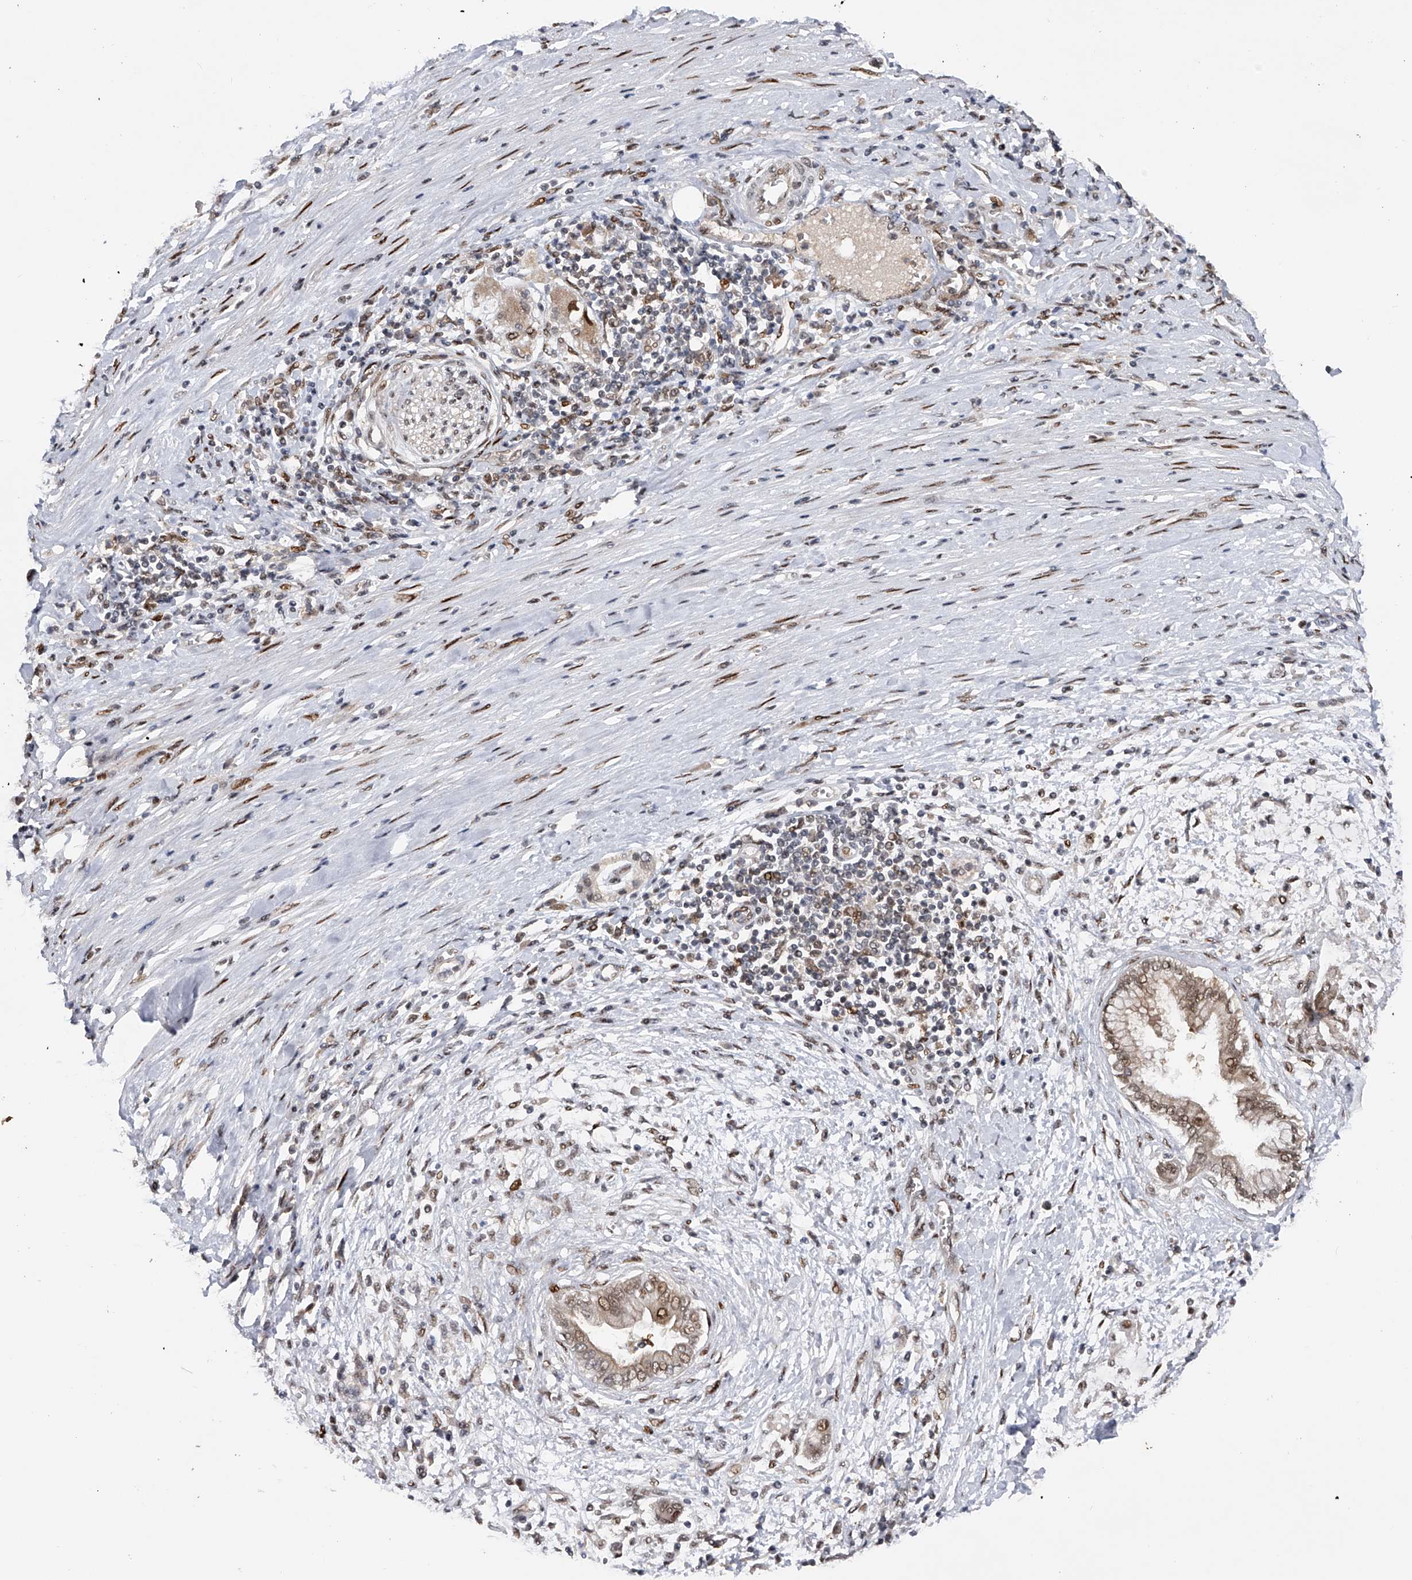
{"staining": {"intensity": "weak", "quantity": "25%-75%", "location": "nuclear"}, "tissue": "pancreatic cancer", "cell_type": "Tumor cells", "image_type": "cancer", "snomed": [{"axis": "morphology", "description": "Adenocarcinoma, NOS"}, {"axis": "topography", "description": "Pancreas"}], "caption": "Pancreatic cancer tissue shows weak nuclear staining in approximately 25%-75% of tumor cells, visualized by immunohistochemistry.", "gene": "RWDD2A", "patient": {"sex": "male", "age": 58}}